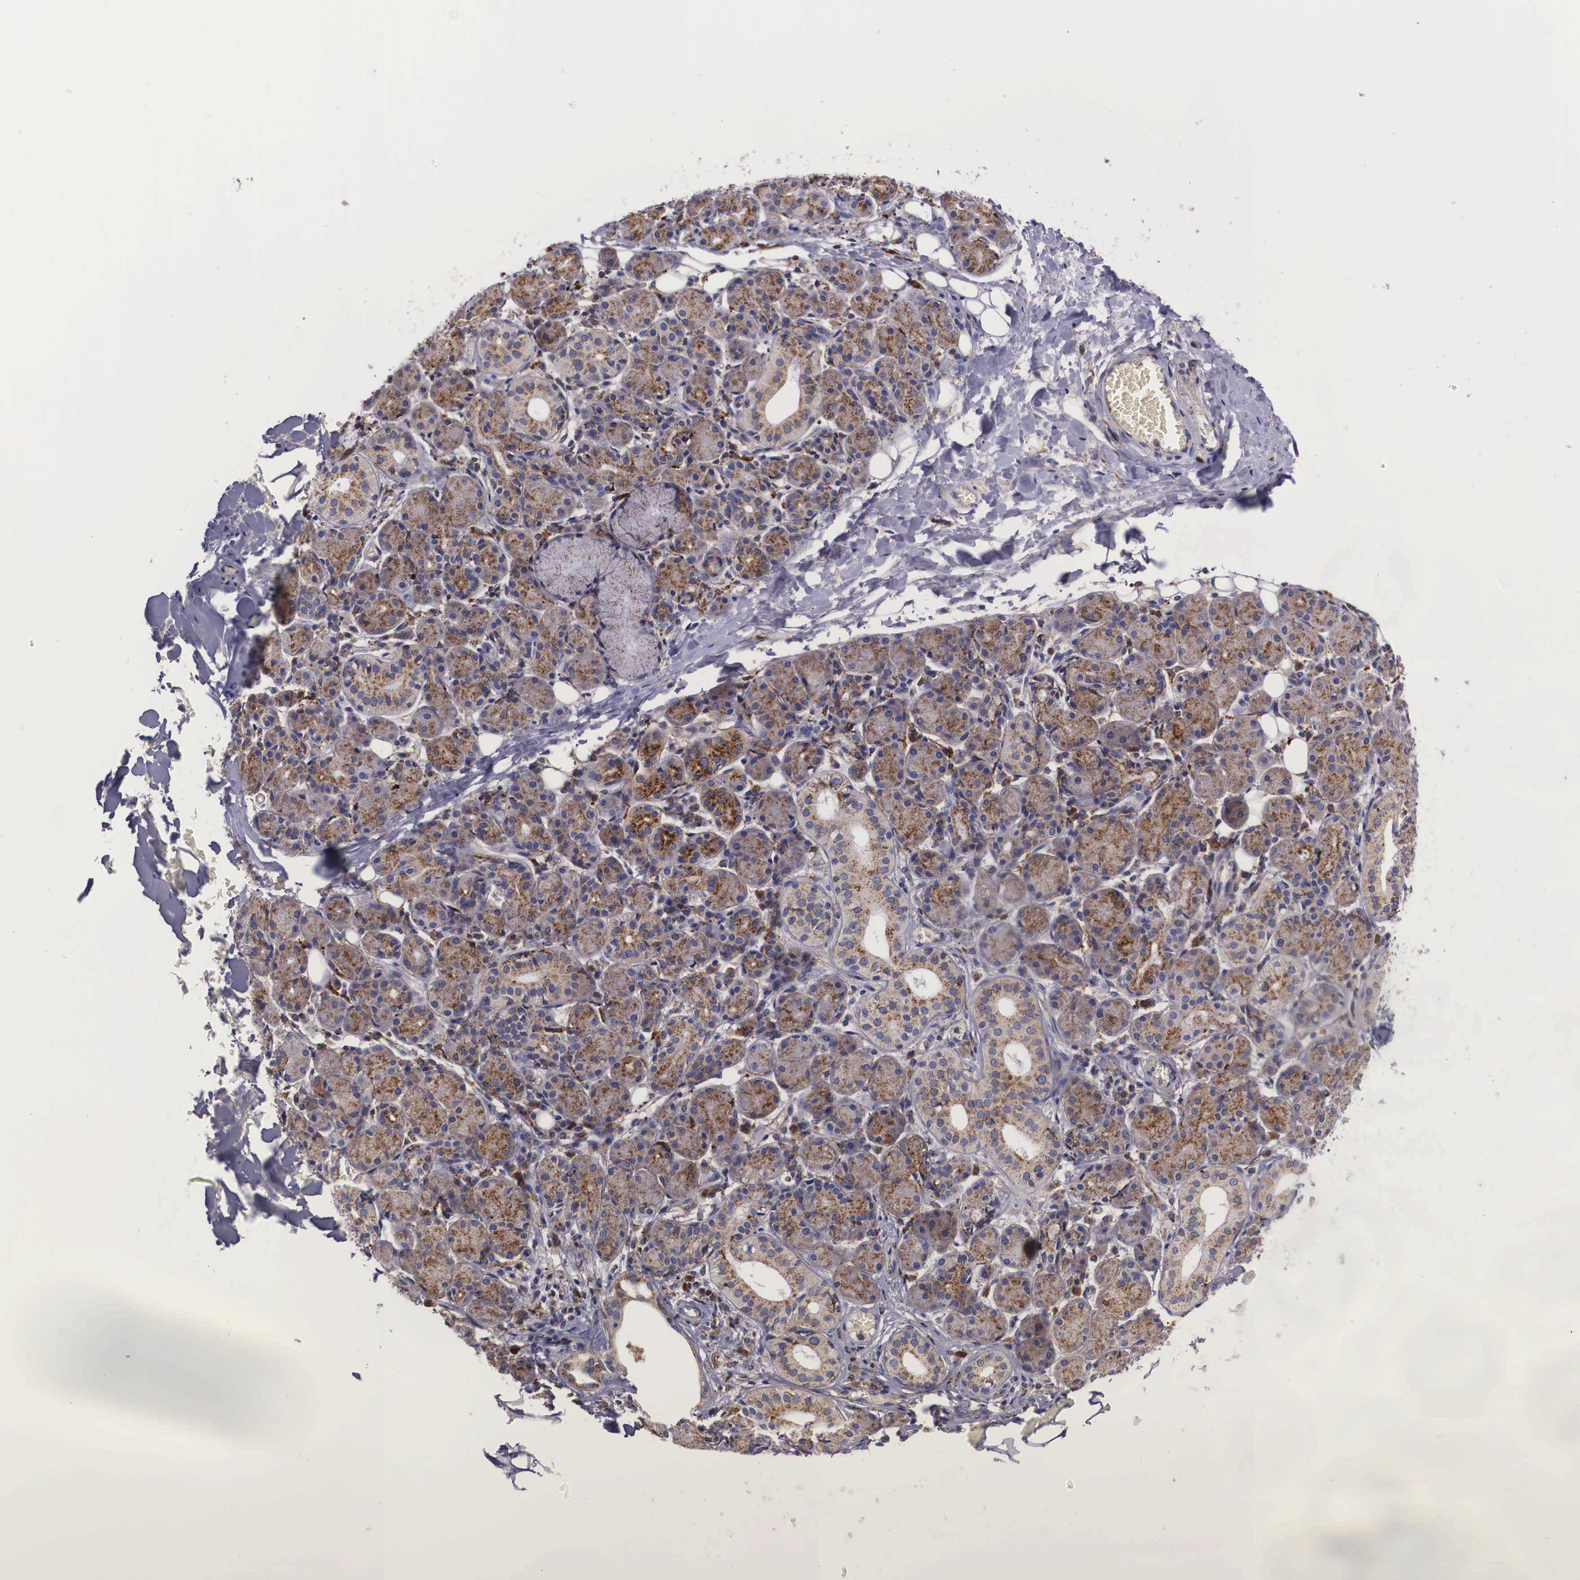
{"staining": {"intensity": "moderate", "quantity": "25%-75%", "location": "cytoplasmic/membranous"}, "tissue": "salivary gland", "cell_type": "Glandular cells", "image_type": "normal", "snomed": [{"axis": "morphology", "description": "Normal tissue, NOS"}, {"axis": "topography", "description": "Salivary gland"}, {"axis": "topography", "description": "Peripheral nerve tissue"}], "caption": "A micrograph showing moderate cytoplasmic/membranous positivity in about 25%-75% of glandular cells in normal salivary gland, as visualized by brown immunohistochemical staining.", "gene": "NAGA", "patient": {"sex": "male", "age": 62}}